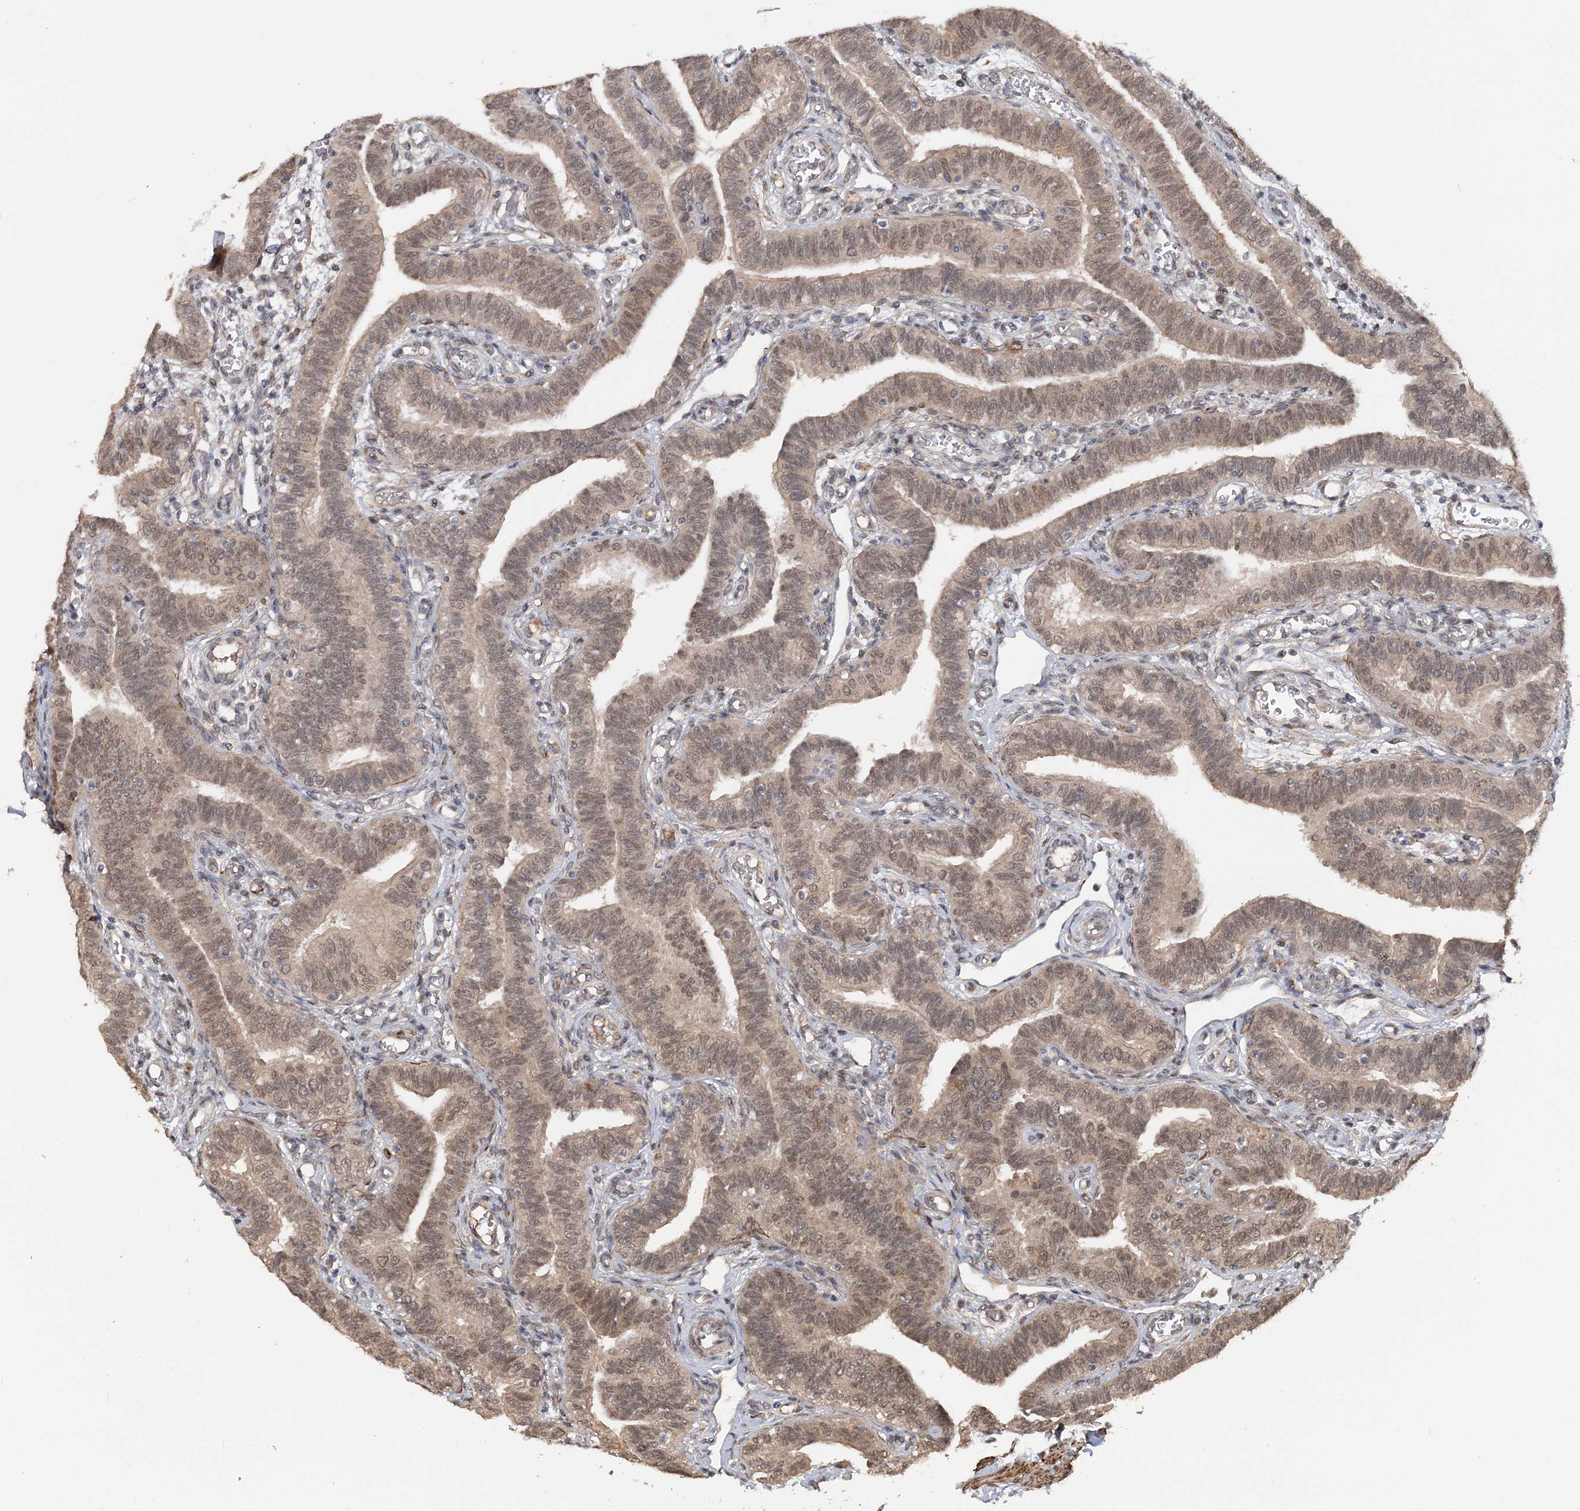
{"staining": {"intensity": "weak", "quantity": "25%-75%", "location": "nuclear"}, "tissue": "fallopian tube", "cell_type": "Glandular cells", "image_type": "normal", "snomed": [{"axis": "morphology", "description": "Normal tissue, NOS"}, {"axis": "topography", "description": "Fallopian tube"}], "caption": "Glandular cells reveal low levels of weak nuclear staining in approximately 25%-75% of cells in unremarkable fallopian tube.", "gene": "TSHZ2", "patient": {"sex": "female", "age": 39}}